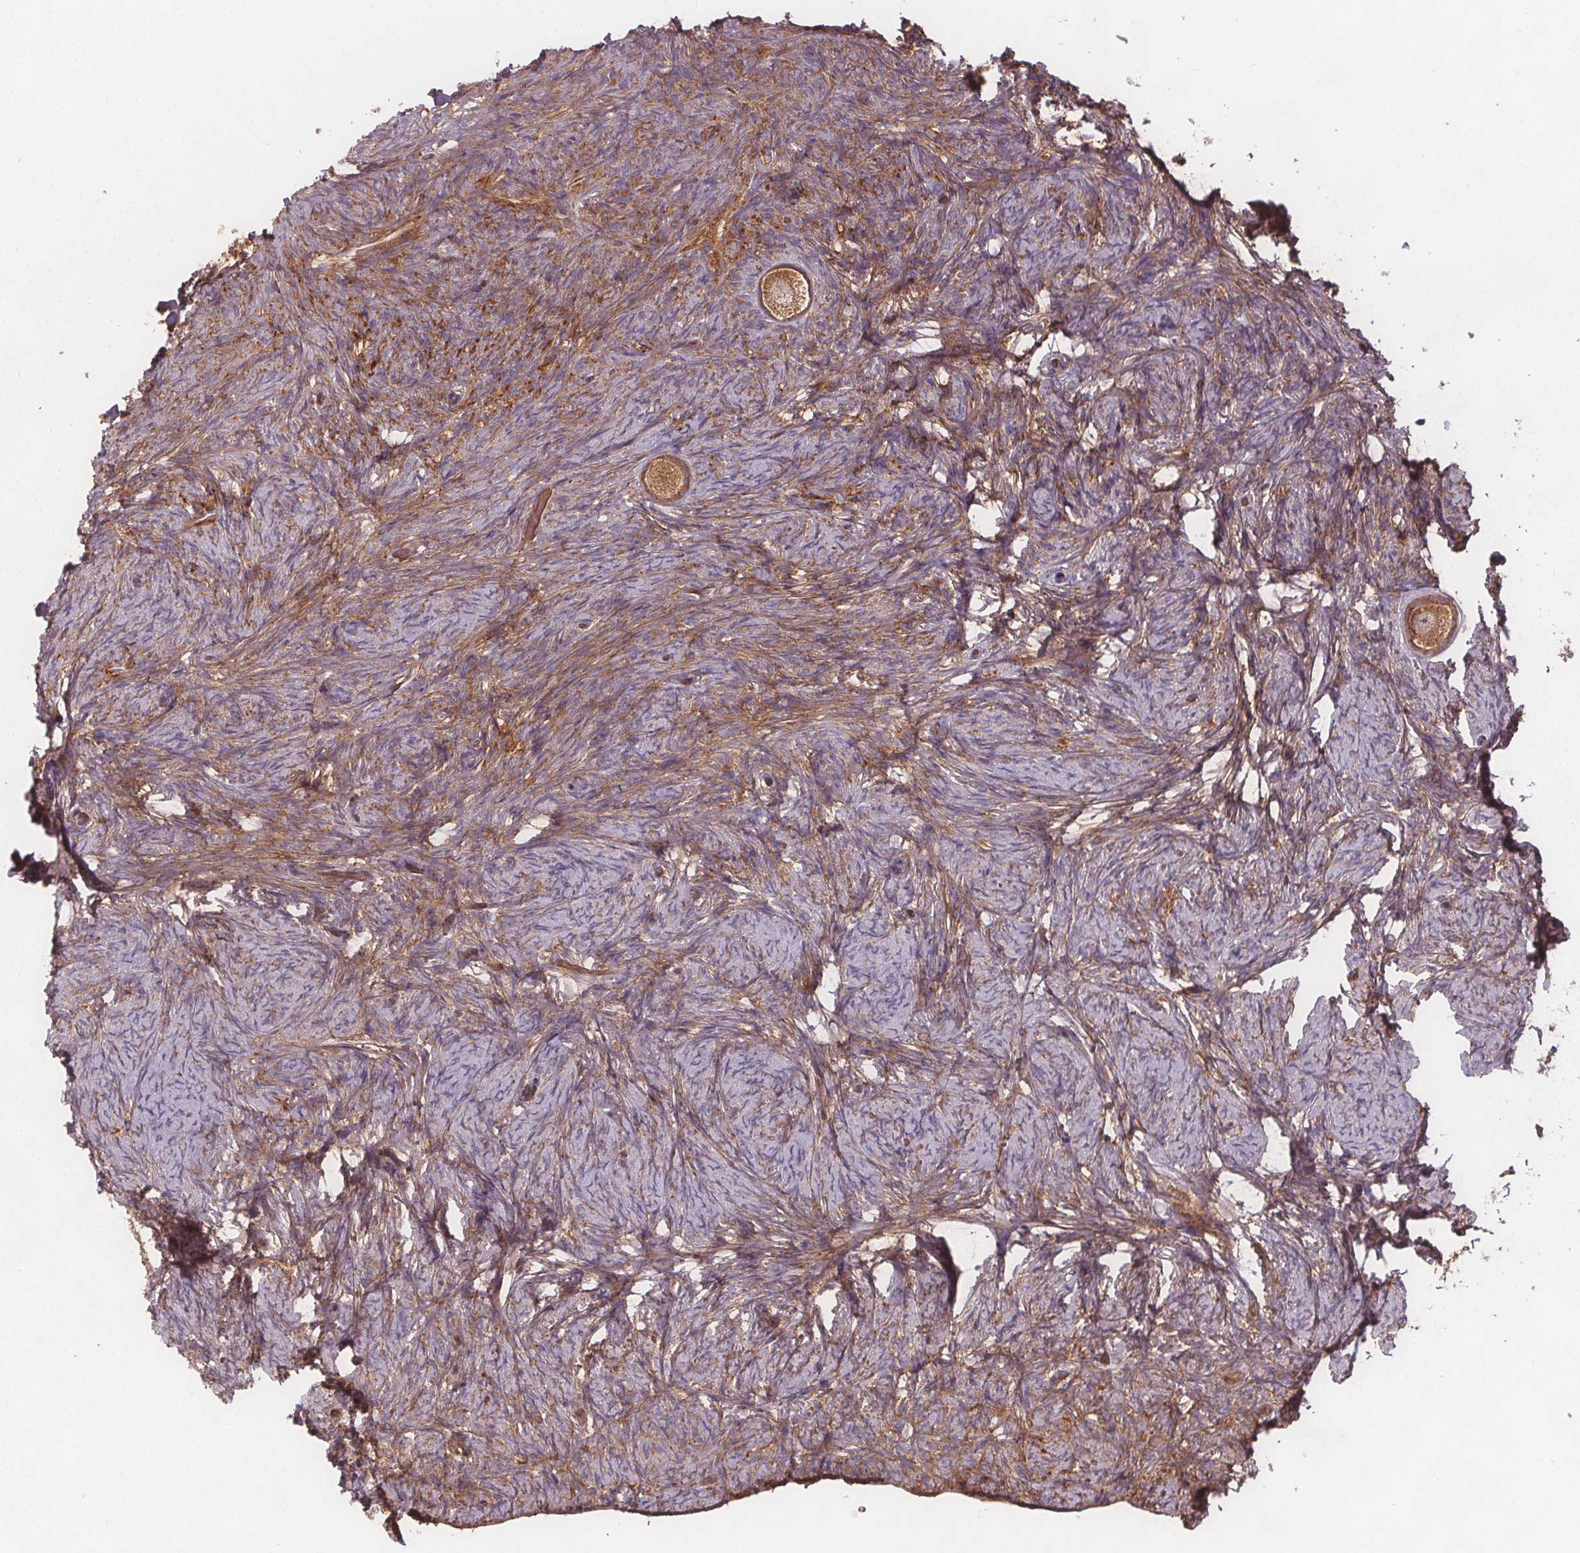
{"staining": {"intensity": "moderate", "quantity": ">75%", "location": "cytoplasmic/membranous"}, "tissue": "ovary", "cell_type": "Follicle cells", "image_type": "normal", "snomed": [{"axis": "morphology", "description": "Normal tissue, NOS"}, {"axis": "topography", "description": "Ovary"}], "caption": "The image shows a brown stain indicating the presence of a protein in the cytoplasmic/membranous of follicle cells in ovary. The protein of interest is shown in brown color, while the nuclei are stained blue.", "gene": "EIF3D", "patient": {"sex": "female", "age": 34}}